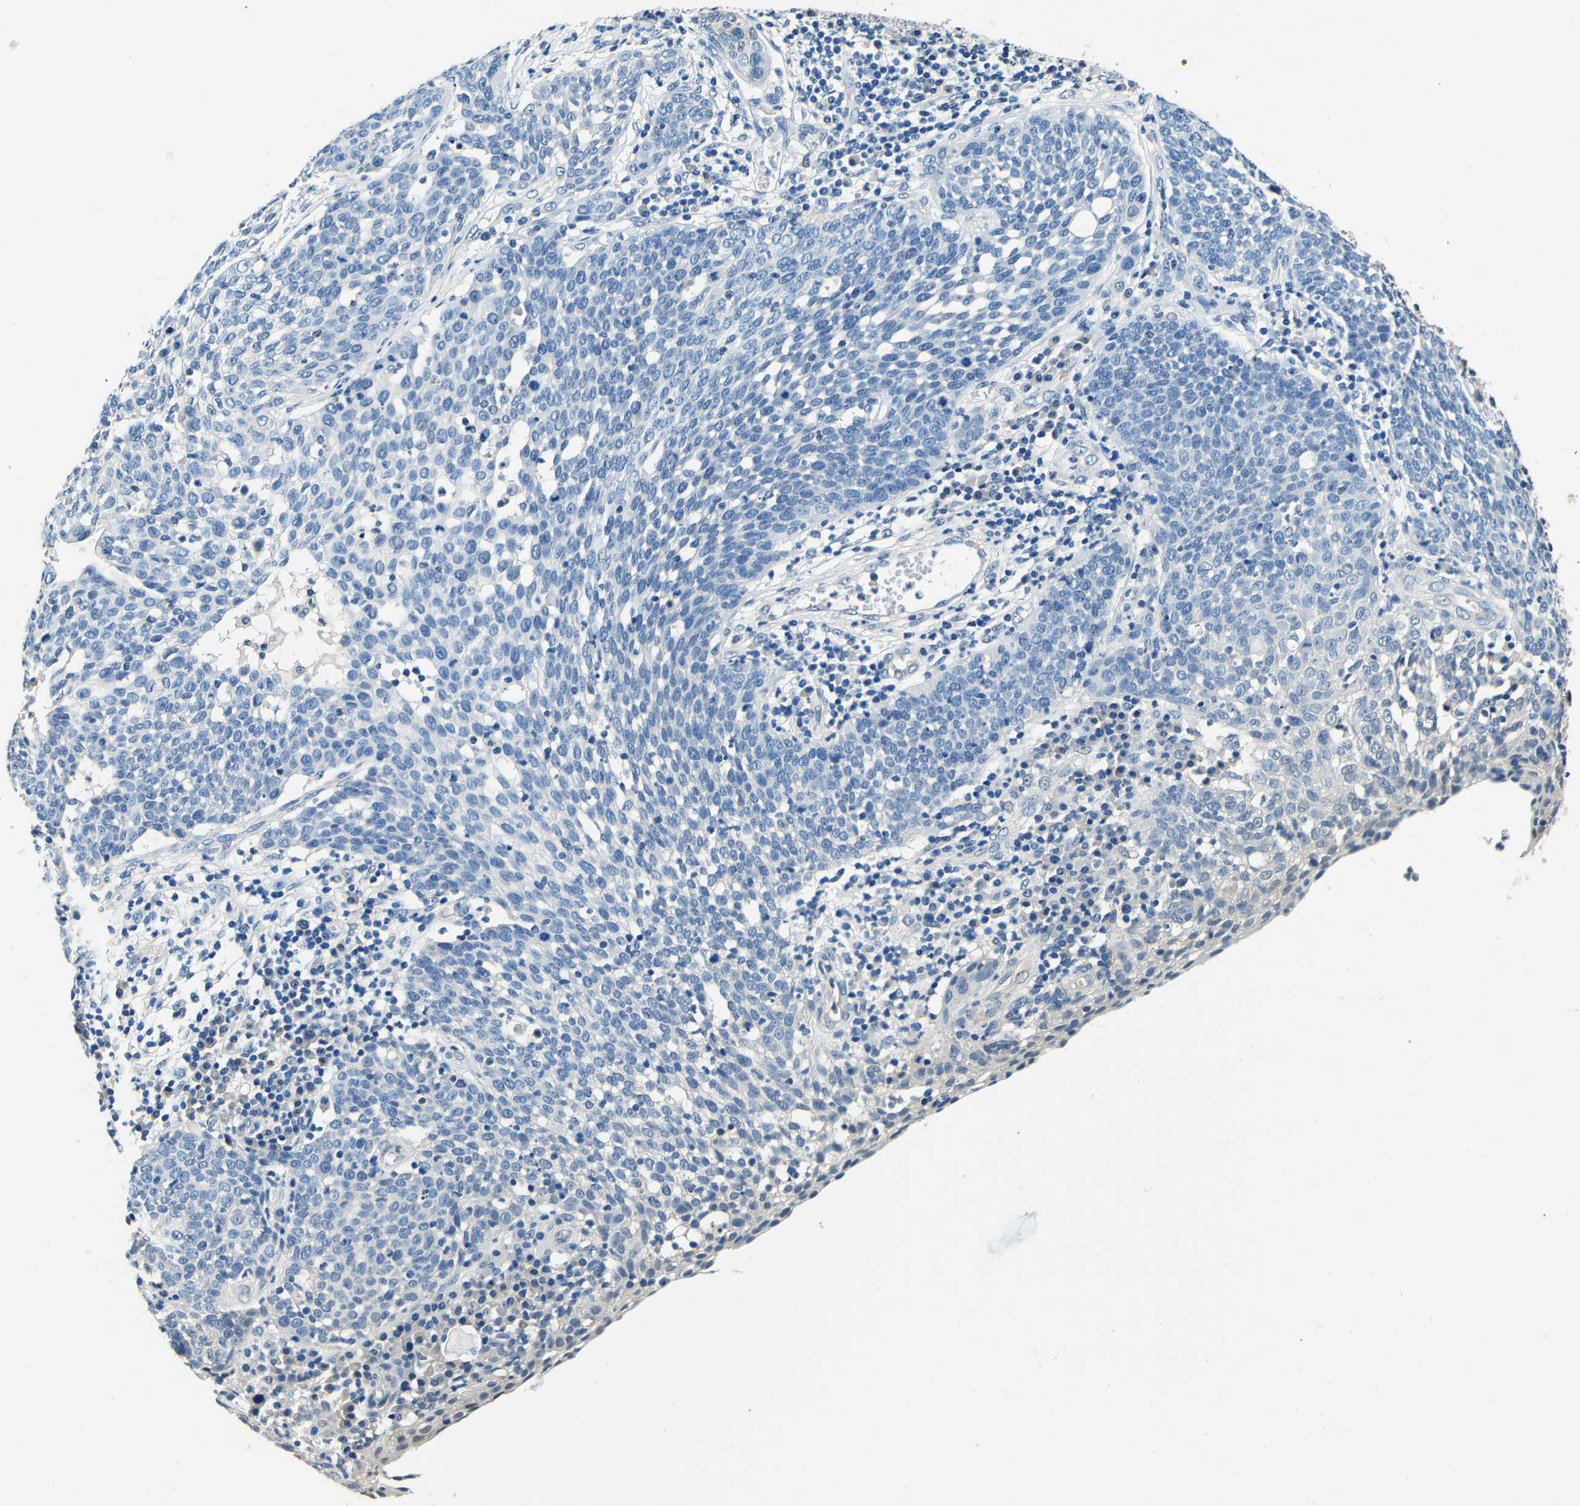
{"staining": {"intensity": "negative", "quantity": "none", "location": "none"}, "tissue": "cervical cancer", "cell_type": "Tumor cells", "image_type": "cancer", "snomed": [{"axis": "morphology", "description": "Squamous cell carcinoma, NOS"}, {"axis": "topography", "description": "Cervix"}], "caption": "High power microscopy micrograph of an IHC histopathology image of squamous cell carcinoma (cervical), revealing no significant expression in tumor cells.", "gene": "ADAP1", "patient": {"sex": "female", "age": 34}}